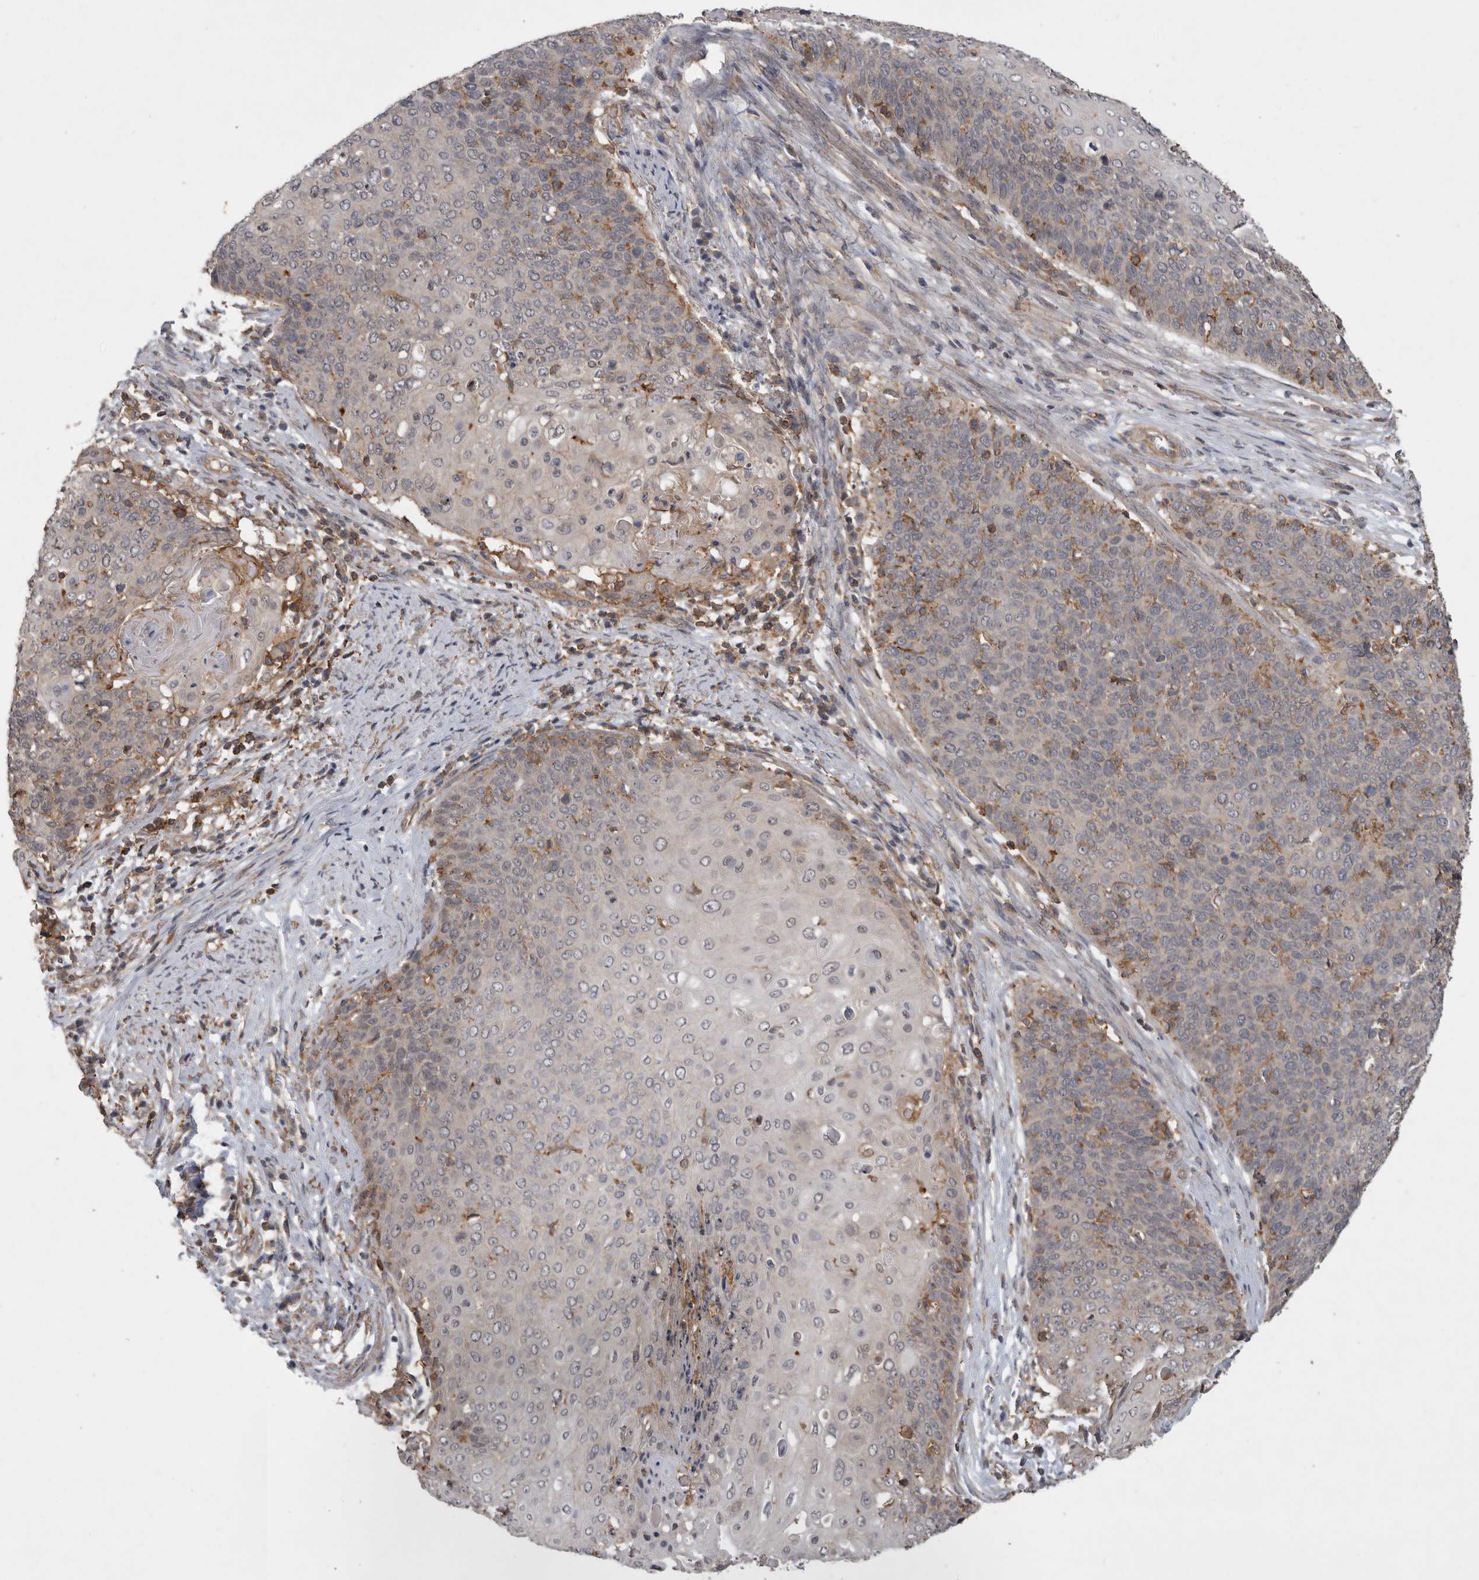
{"staining": {"intensity": "negative", "quantity": "none", "location": "none"}, "tissue": "cervical cancer", "cell_type": "Tumor cells", "image_type": "cancer", "snomed": [{"axis": "morphology", "description": "Squamous cell carcinoma, NOS"}, {"axis": "topography", "description": "Cervix"}], "caption": "Immunohistochemistry (IHC) image of human cervical squamous cell carcinoma stained for a protein (brown), which demonstrates no expression in tumor cells.", "gene": "SPATA48", "patient": {"sex": "female", "age": 39}}